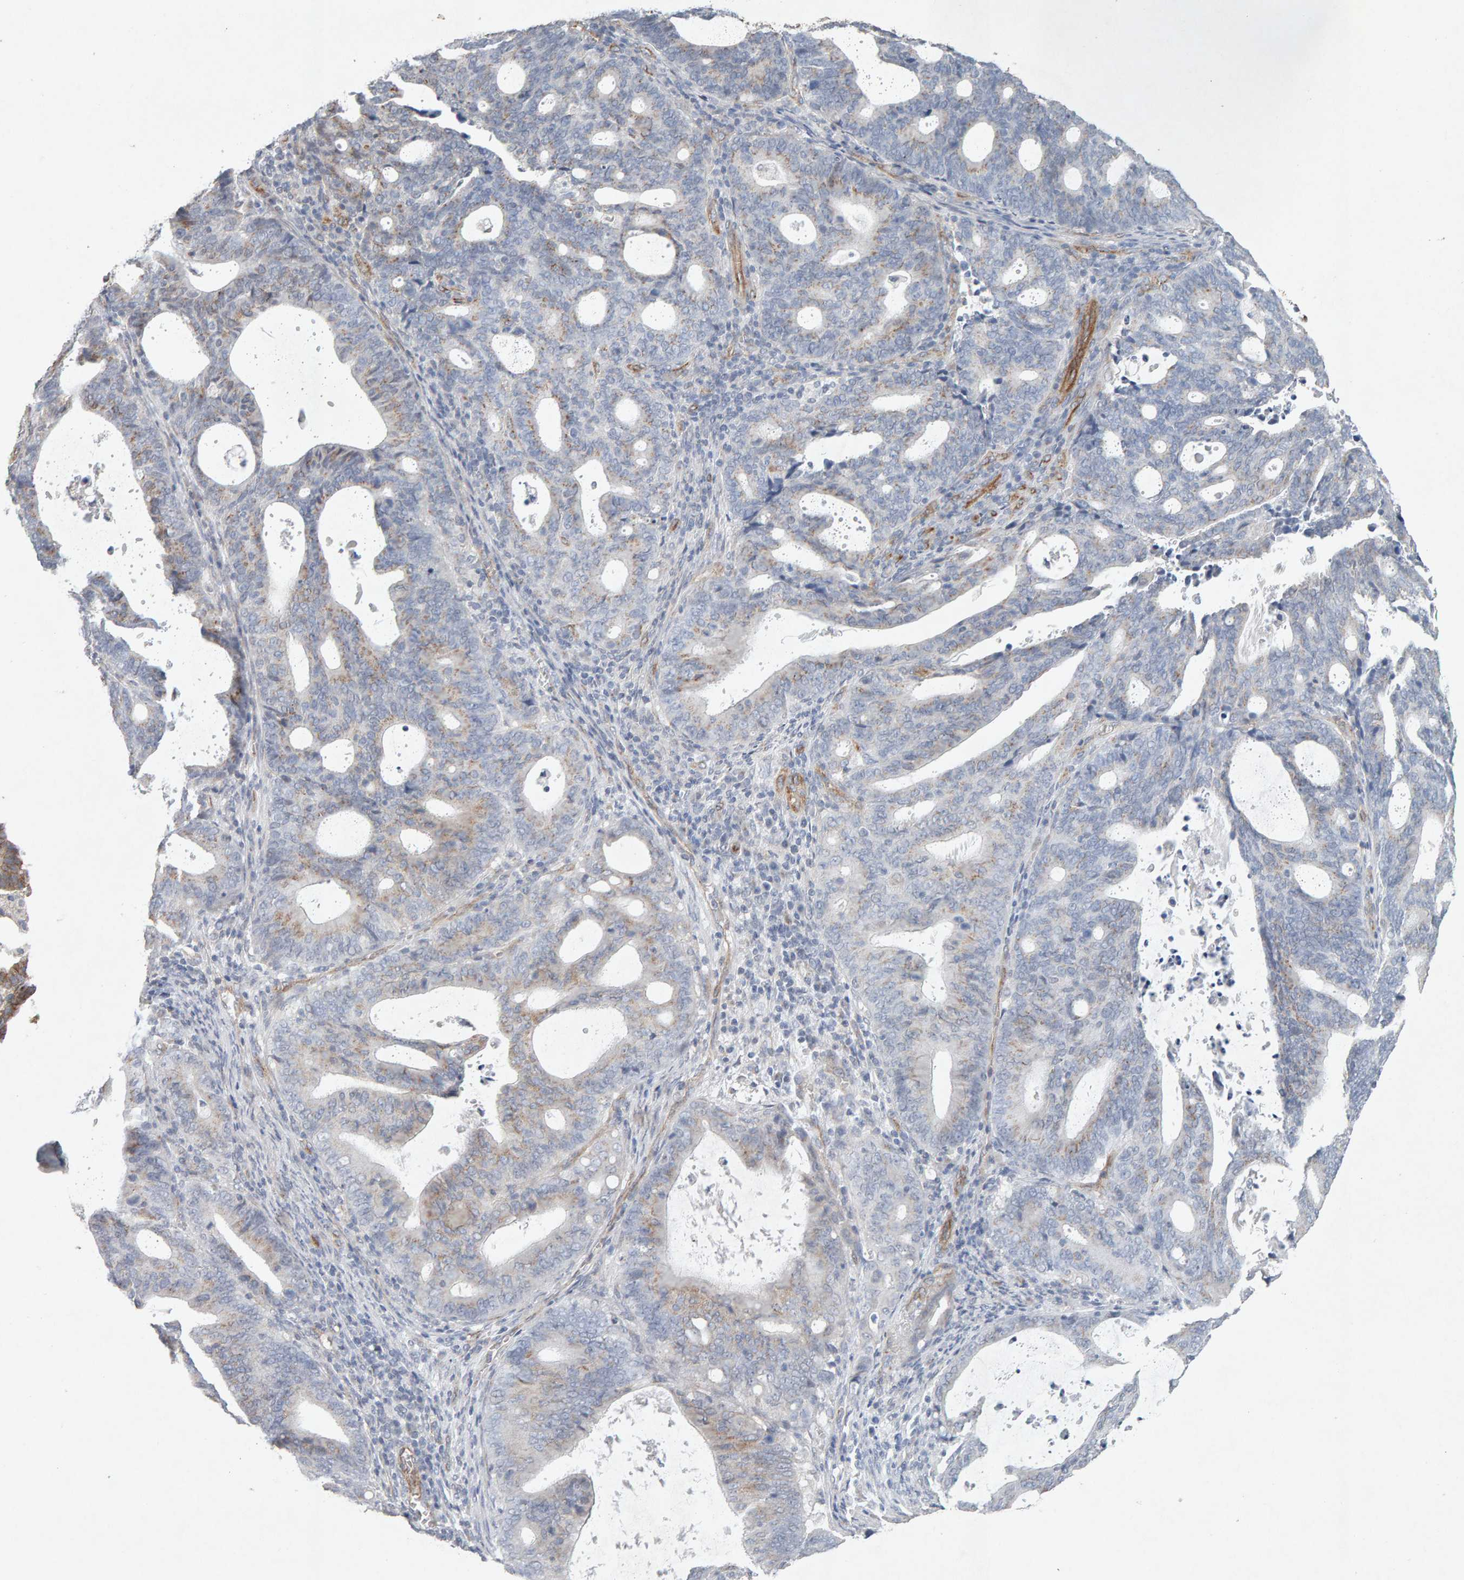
{"staining": {"intensity": "weak", "quantity": "<25%", "location": "cytoplasmic/membranous"}, "tissue": "endometrial cancer", "cell_type": "Tumor cells", "image_type": "cancer", "snomed": [{"axis": "morphology", "description": "Adenocarcinoma, NOS"}, {"axis": "topography", "description": "Uterus"}], "caption": "Immunohistochemistry histopathology image of neoplastic tissue: human endometrial cancer (adenocarcinoma) stained with DAB shows no significant protein positivity in tumor cells.", "gene": "PTPRM", "patient": {"sex": "female", "age": 83}}